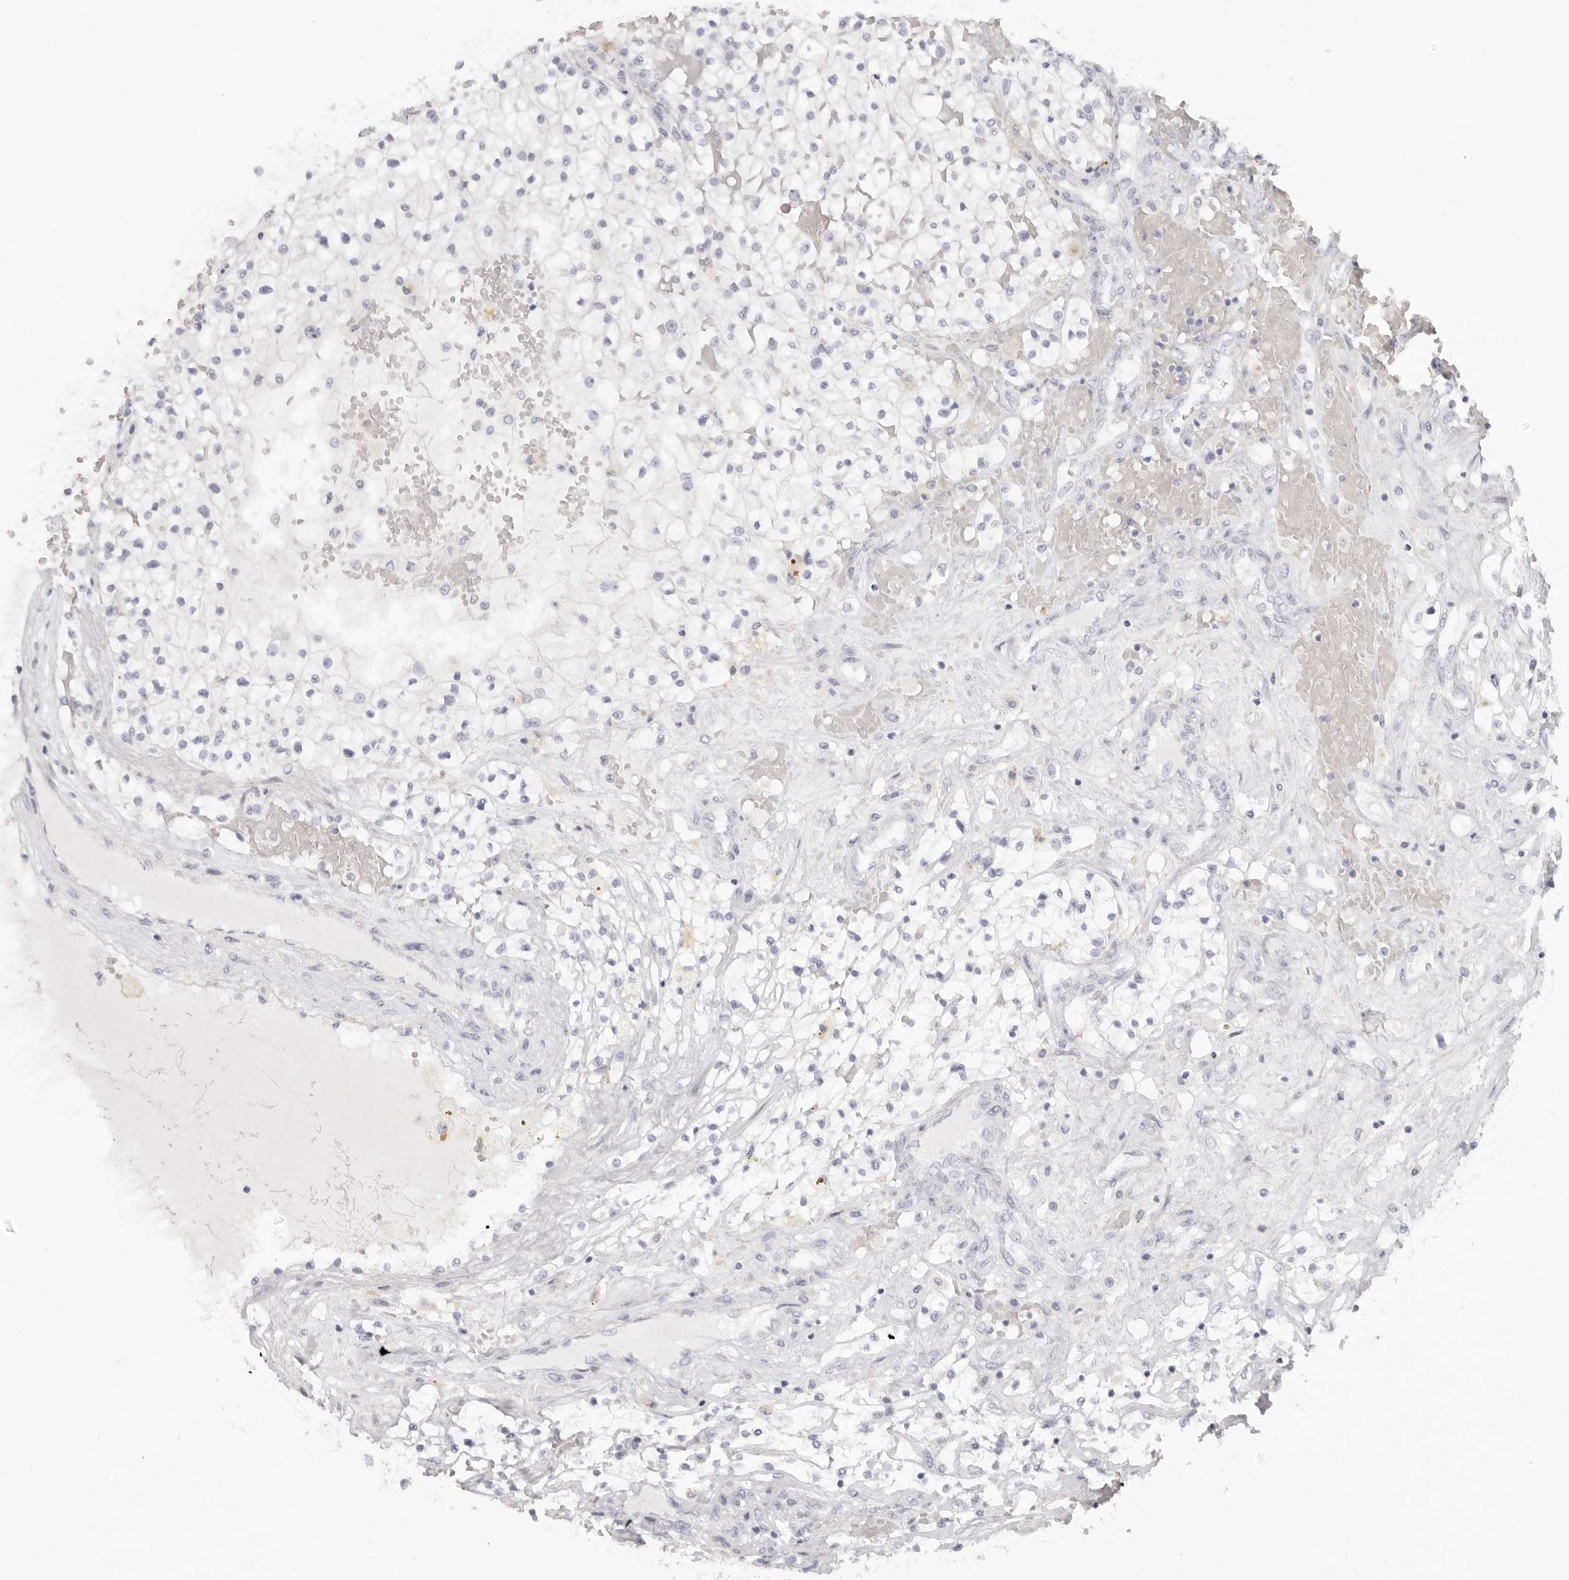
{"staining": {"intensity": "negative", "quantity": "none", "location": "none"}, "tissue": "renal cancer", "cell_type": "Tumor cells", "image_type": "cancer", "snomed": [{"axis": "morphology", "description": "Normal tissue, NOS"}, {"axis": "morphology", "description": "Adenocarcinoma, NOS"}, {"axis": "topography", "description": "Kidney"}], "caption": "Tumor cells show no significant staining in renal cancer.", "gene": "RXFP1", "patient": {"sex": "male", "age": 68}}